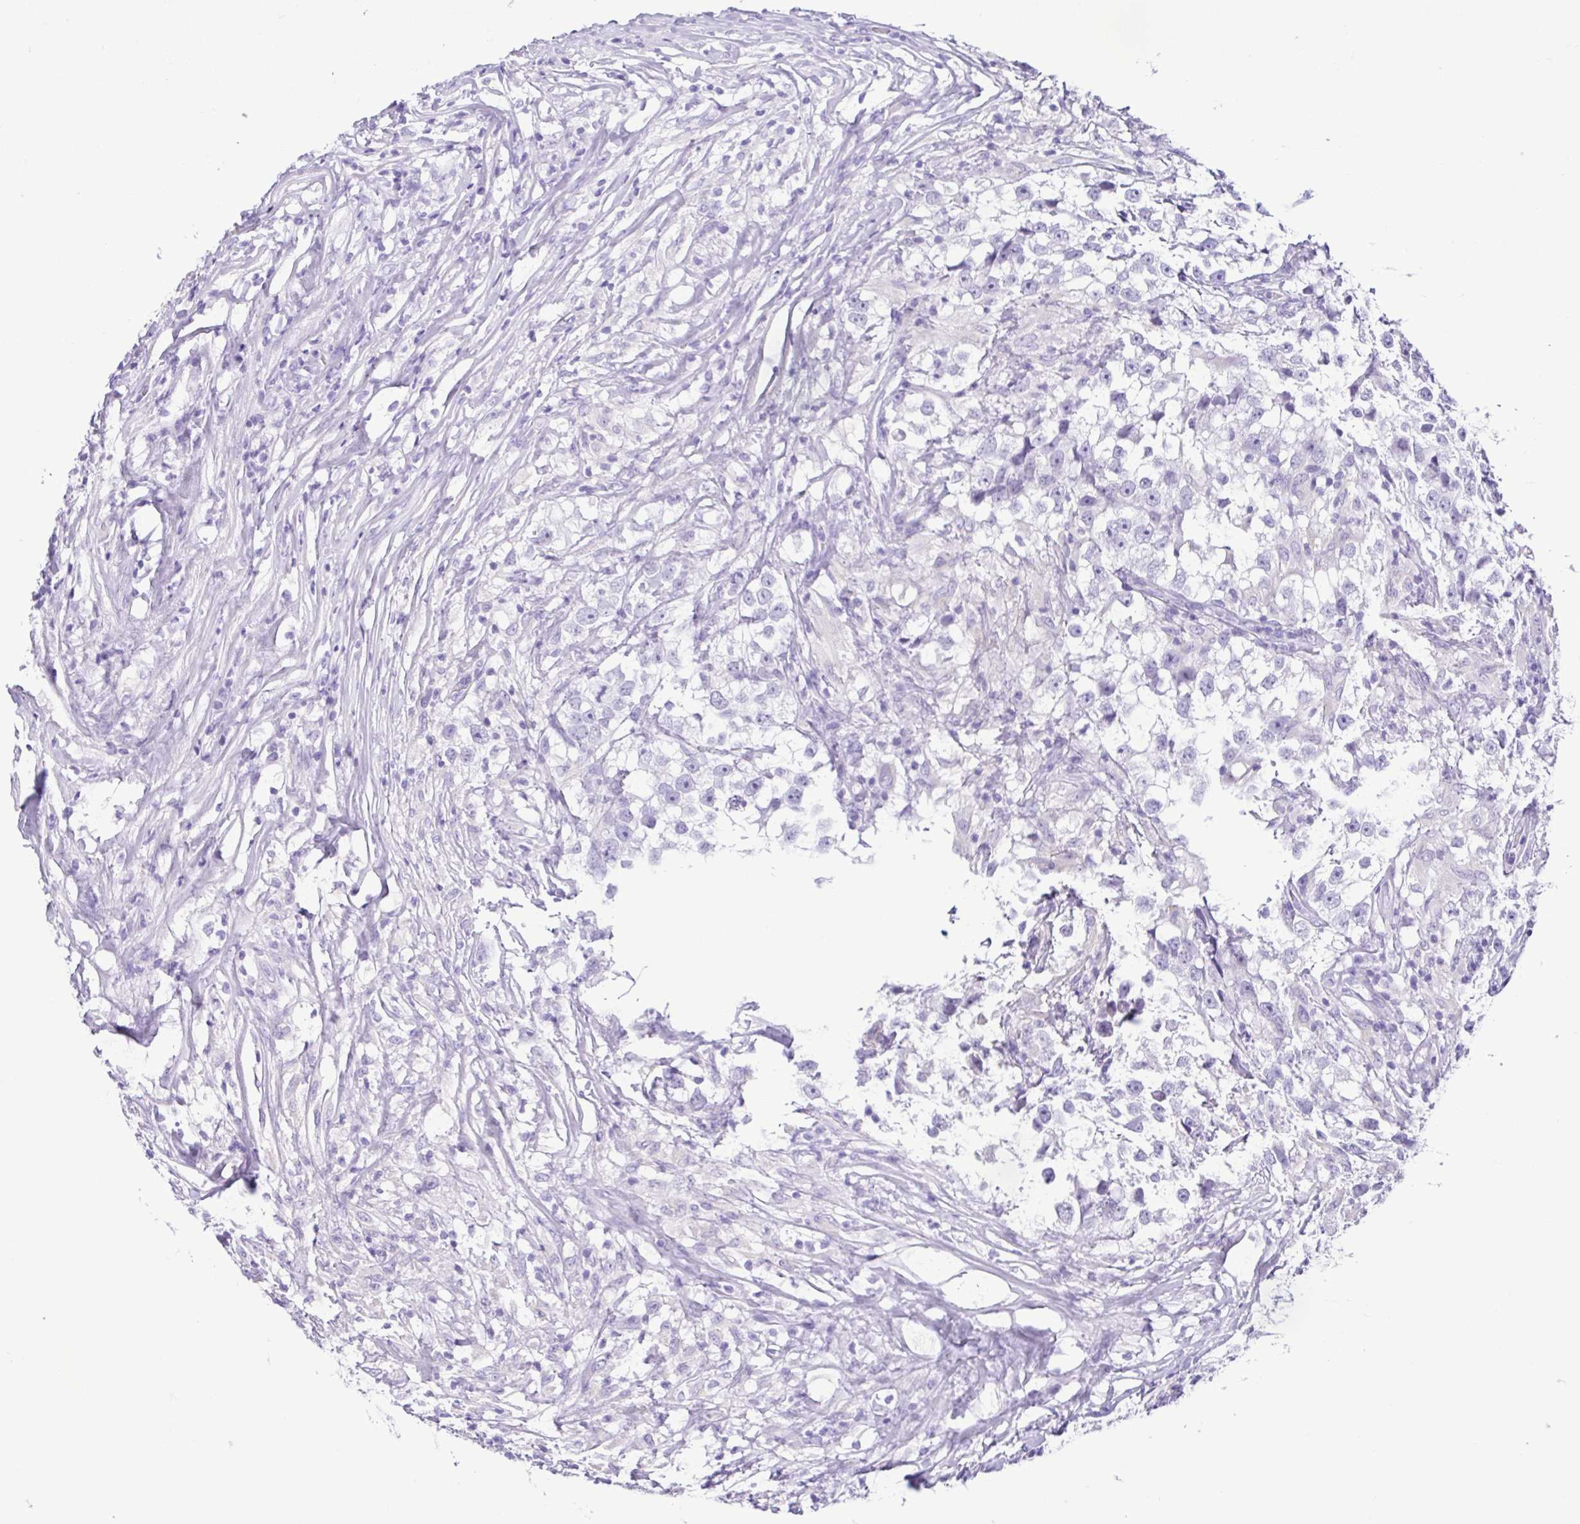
{"staining": {"intensity": "negative", "quantity": "none", "location": "none"}, "tissue": "testis cancer", "cell_type": "Tumor cells", "image_type": "cancer", "snomed": [{"axis": "morphology", "description": "Seminoma, NOS"}, {"axis": "topography", "description": "Testis"}], "caption": "Tumor cells show no significant protein staining in testis seminoma. The staining was performed using DAB to visualize the protein expression in brown, while the nuclei were stained in blue with hematoxylin (Magnification: 20x).", "gene": "SPATA16", "patient": {"sex": "male", "age": 46}}